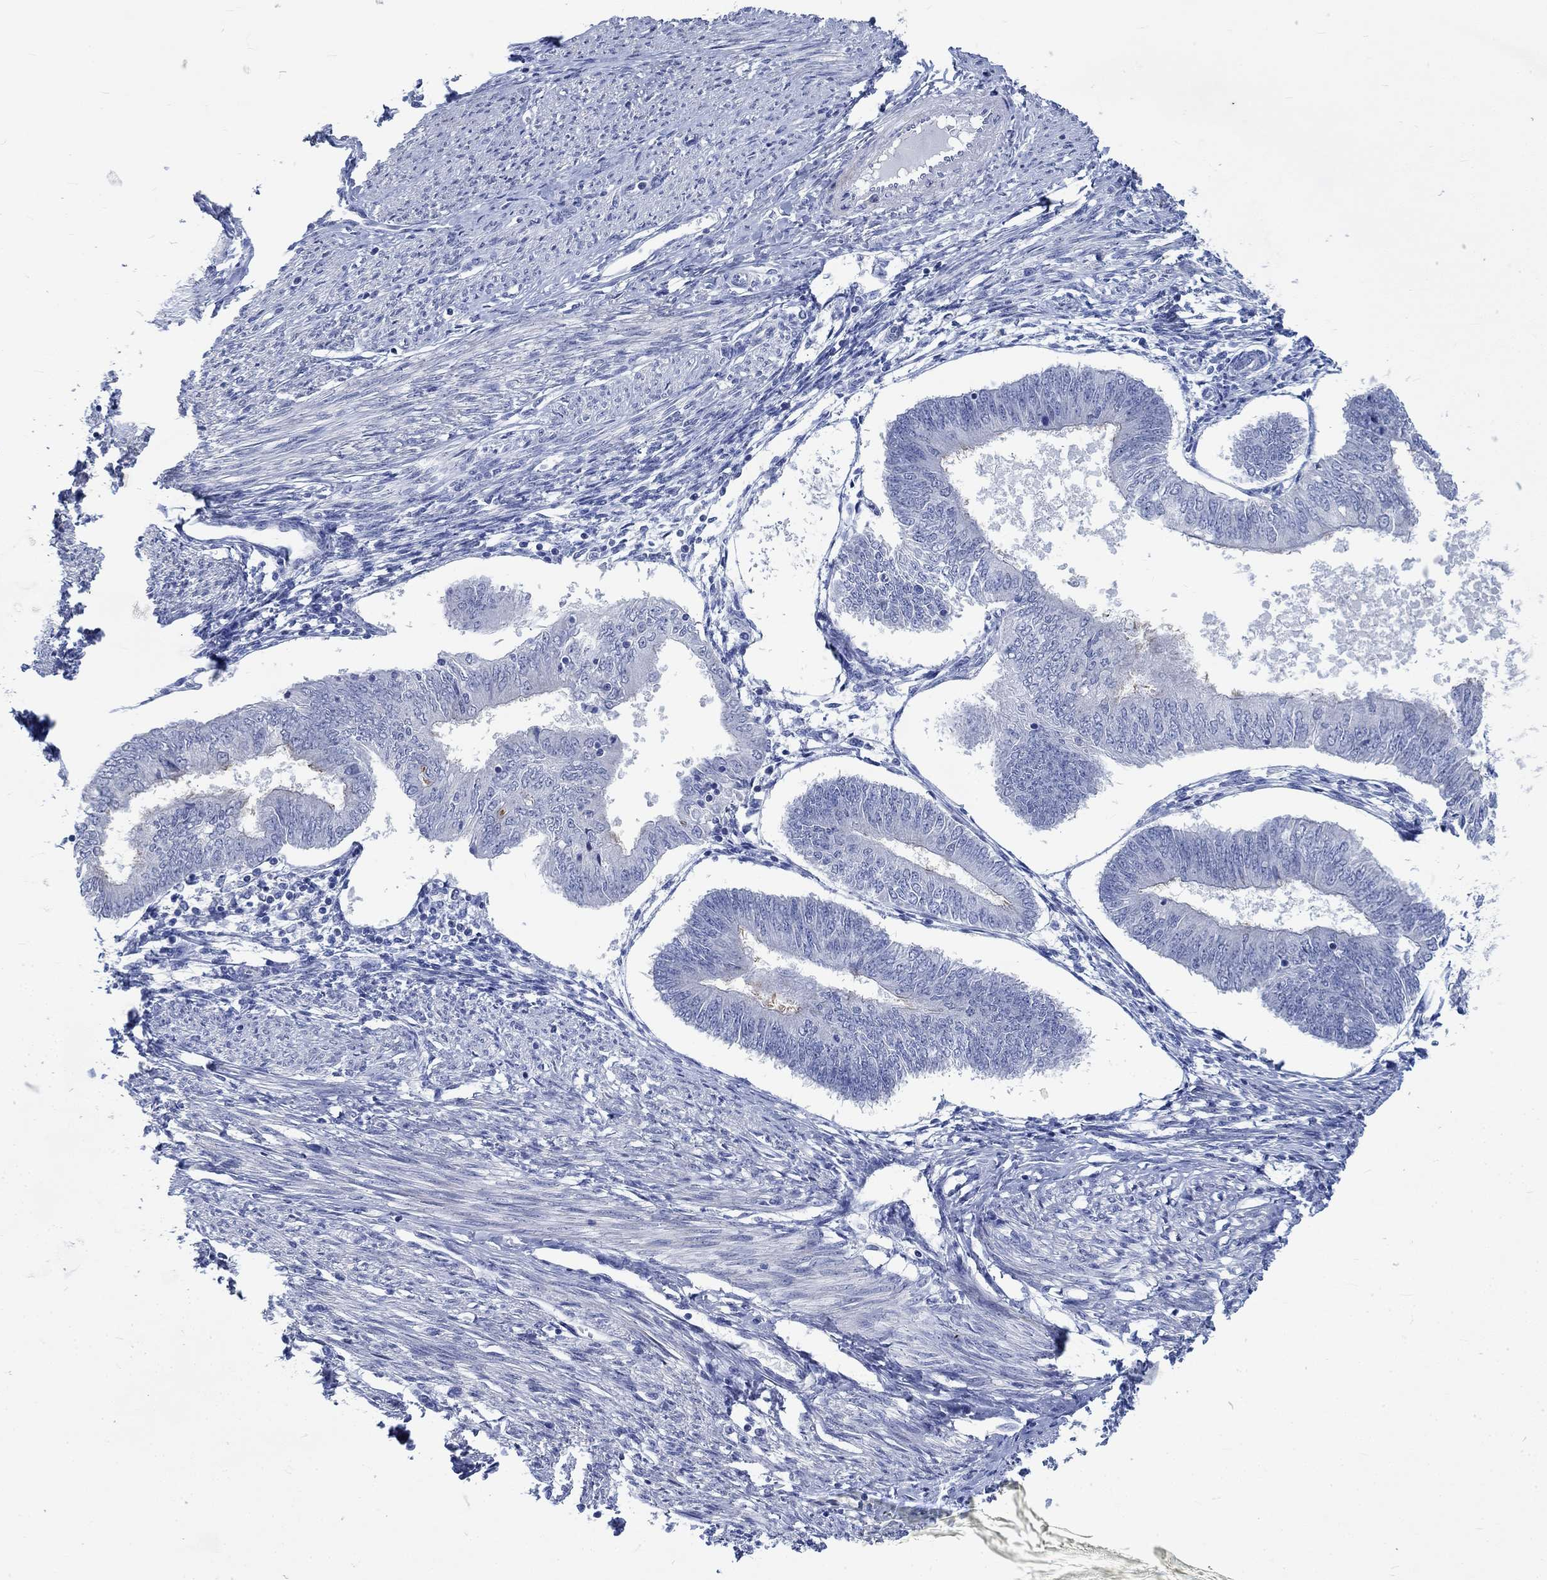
{"staining": {"intensity": "negative", "quantity": "none", "location": "none"}, "tissue": "endometrial cancer", "cell_type": "Tumor cells", "image_type": "cancer", "snomed": [{"axis": "morphology", "description": "Adenocarcinoma, NOS"}, {"axis": "topography", "description": "Endometrium"}], "caption": "Immunohistochemistry image of neoplastic tissue: endometrial adenocarcinoma stained with DAB (3,3'-diaminobenzidine) reveals no significant protein expression in tumor cells.", "gene": "C4orf47", "patient": {"sex": "female", "age": 58}}